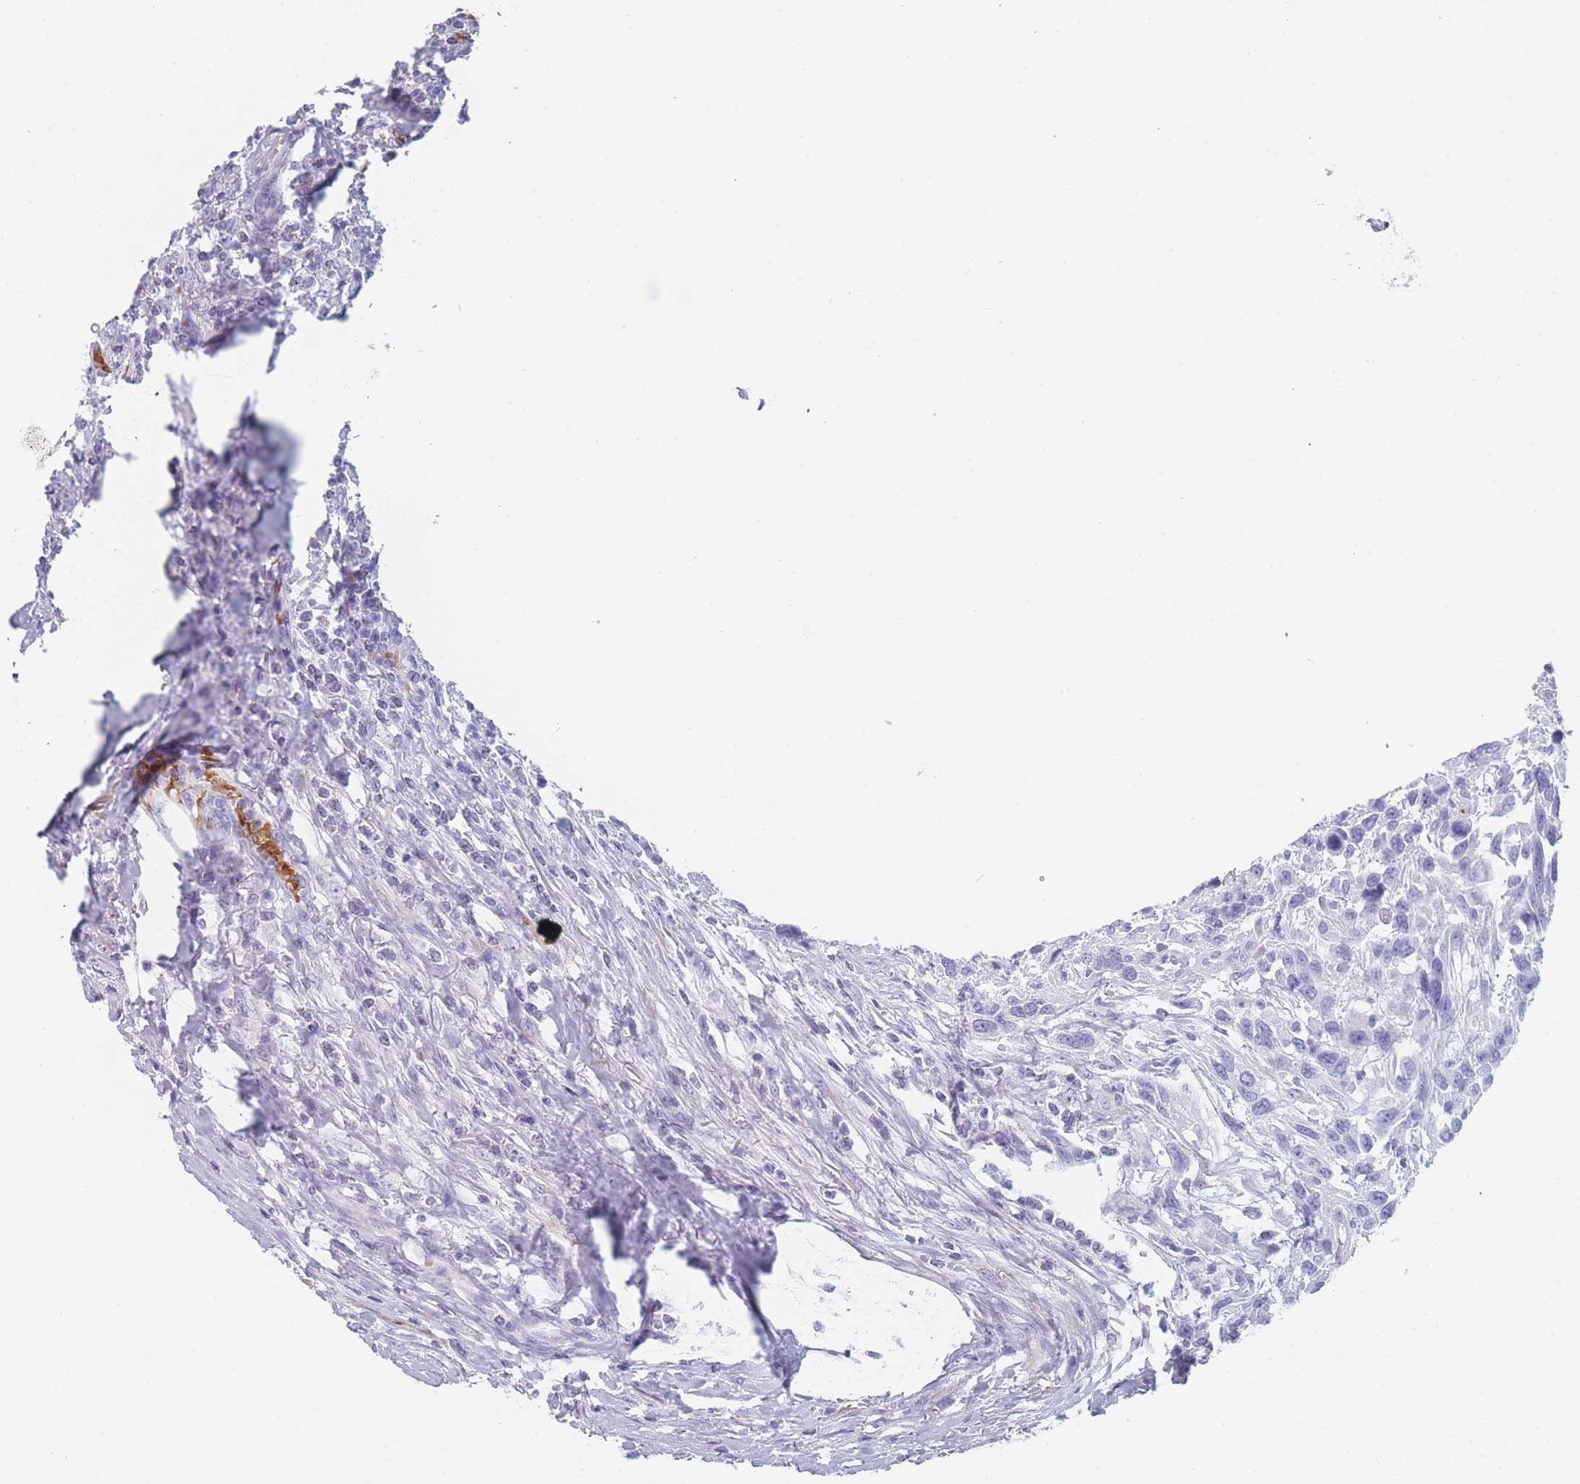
{"staining": {"intensity": "negative", "quantity": "none", "location": "none"}, "tissue": "urothelial cancer", "cell_type": "Tumor cells", "image_type": "cancer", "snomed": [{"axis": "morphology", "description": "Urothelial carcinoma, High grade"}, {"axis": "topography", "description": "Urinary bladder"}], "caption": "IHC of urothelial cancer displays no positivity in tumor cells. (Stains: DAB (3,3'-diaminobenzidine) immunohistochemistry with hematoxylin counter stain, Microscopy: brightfield microscopy at high magnification).", "gene": "OR5D16", "patient": {"sex": "female", "age": 70}}